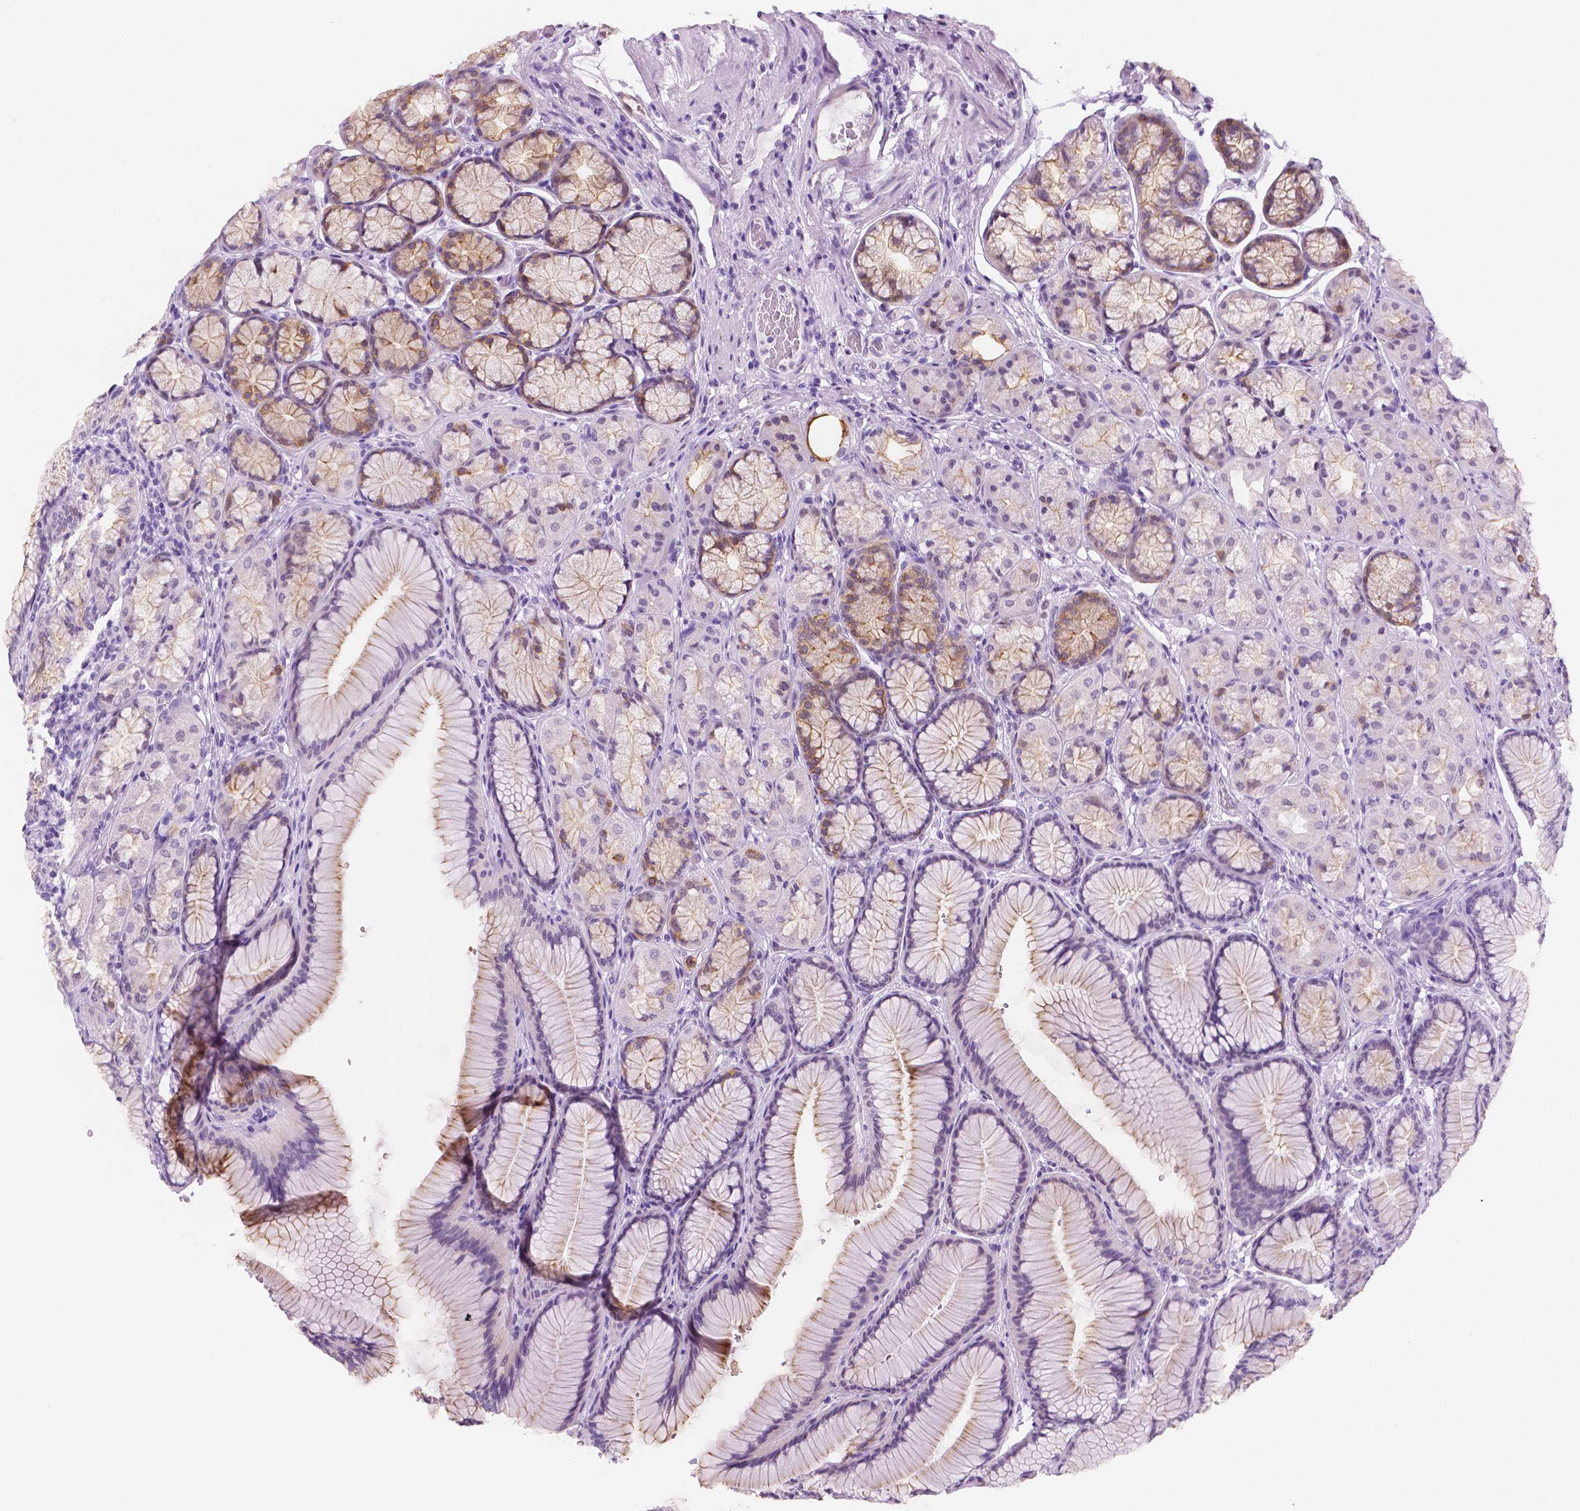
{"staining": {"intensity": "moderate", "quantity": "<25%", "location": "cytoplasmic/membranous"}, "tissue": "stomach", "cell_type": "Glandular cells", "image_type": "normal", "snomed": [{"axis": "morphology", "description": "Normal tissue, NOS"}, {"axis": "morphology", "description": "Adenocarcinoma, NOS"}, {"axis": "morphology", "description": "Adenocarcinoma, High grade"}, {"axis": "topography", "description": "Stomach, upper"}, {"axis": "topography", "description": "Stomach"}], "caption": "Moderate cytoplasmic/membranous positivity is identified in about <25% of glandular cells in benign stomach.", "gene": "PPL", "patient": {"sex": "female", "age": 65}}